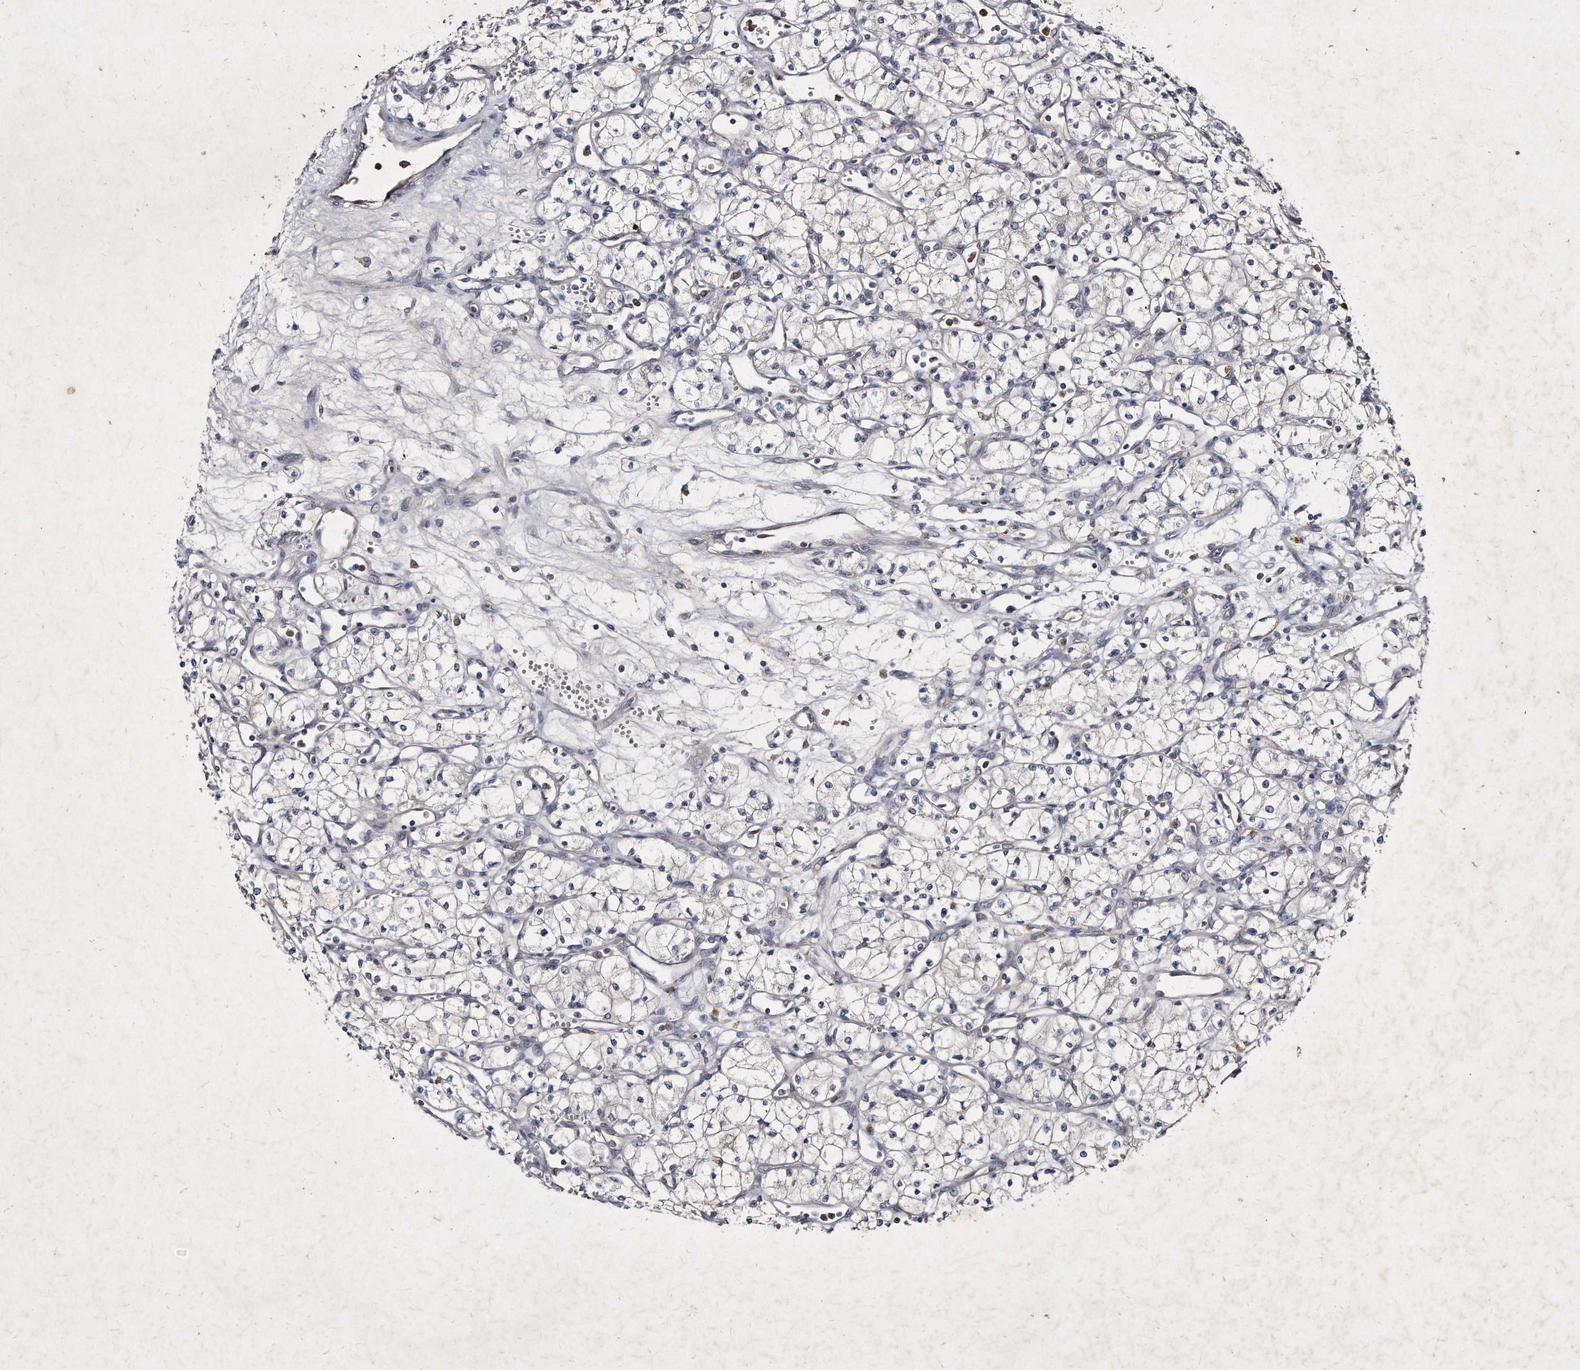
{"staining": {"intensity": "negative", "quantity": "none", "location": "none"}, "tissue": "renal cancer", "cell_type": "Tumor cells", "image_type": "cancer", "snomed": [{"axis": "morphology", "description": "Adenocarcinoma, NOS"}, {"axis": "topography", "description": "Kidney"}], "caption": "Renal cancer was stained to show a protein in brown. There is no significant positivity in tumor cells.", "gene": "KLHDC3", "patient": {"sex": "male", "age": 59}}